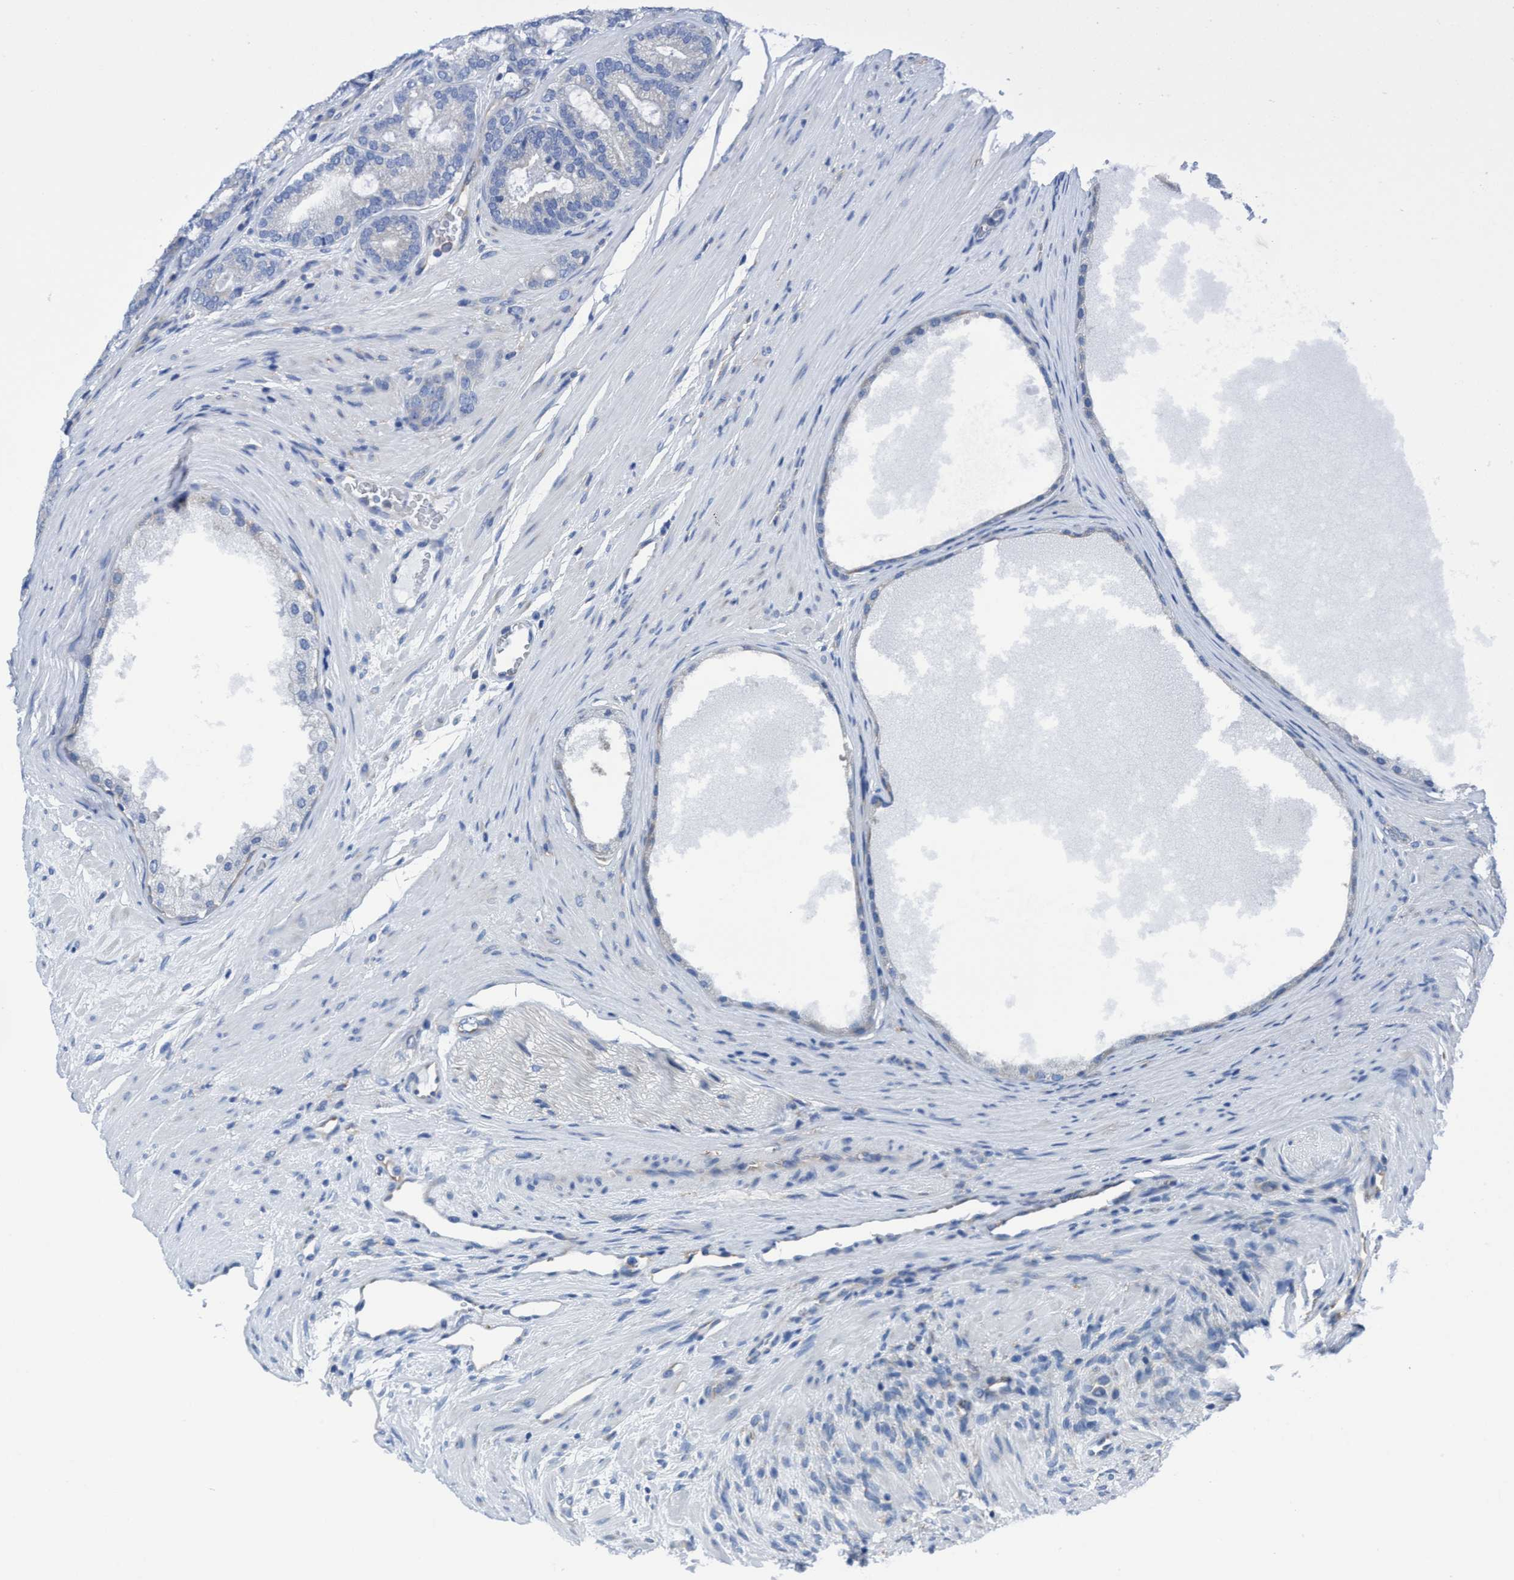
{"staining": {"intensity": "negative", "quantity": "none", "location": "none"}, "tissue": "prostate cancer", "cell_type": "Tumor cells", "image_type": "cancer", "snomed": [{"axis": "morphology", "description": "Adenocarcinoma, High grade"}, {"axis": "topography", "description": "Prostate"}], "caption": "Prostate adenocarcinoma (high-grade) was stained to show a protein in brown. There is no significant positivity in tumor cells.", "gene": "NMT1", "patient": {"sex": "male", "age": 60}}